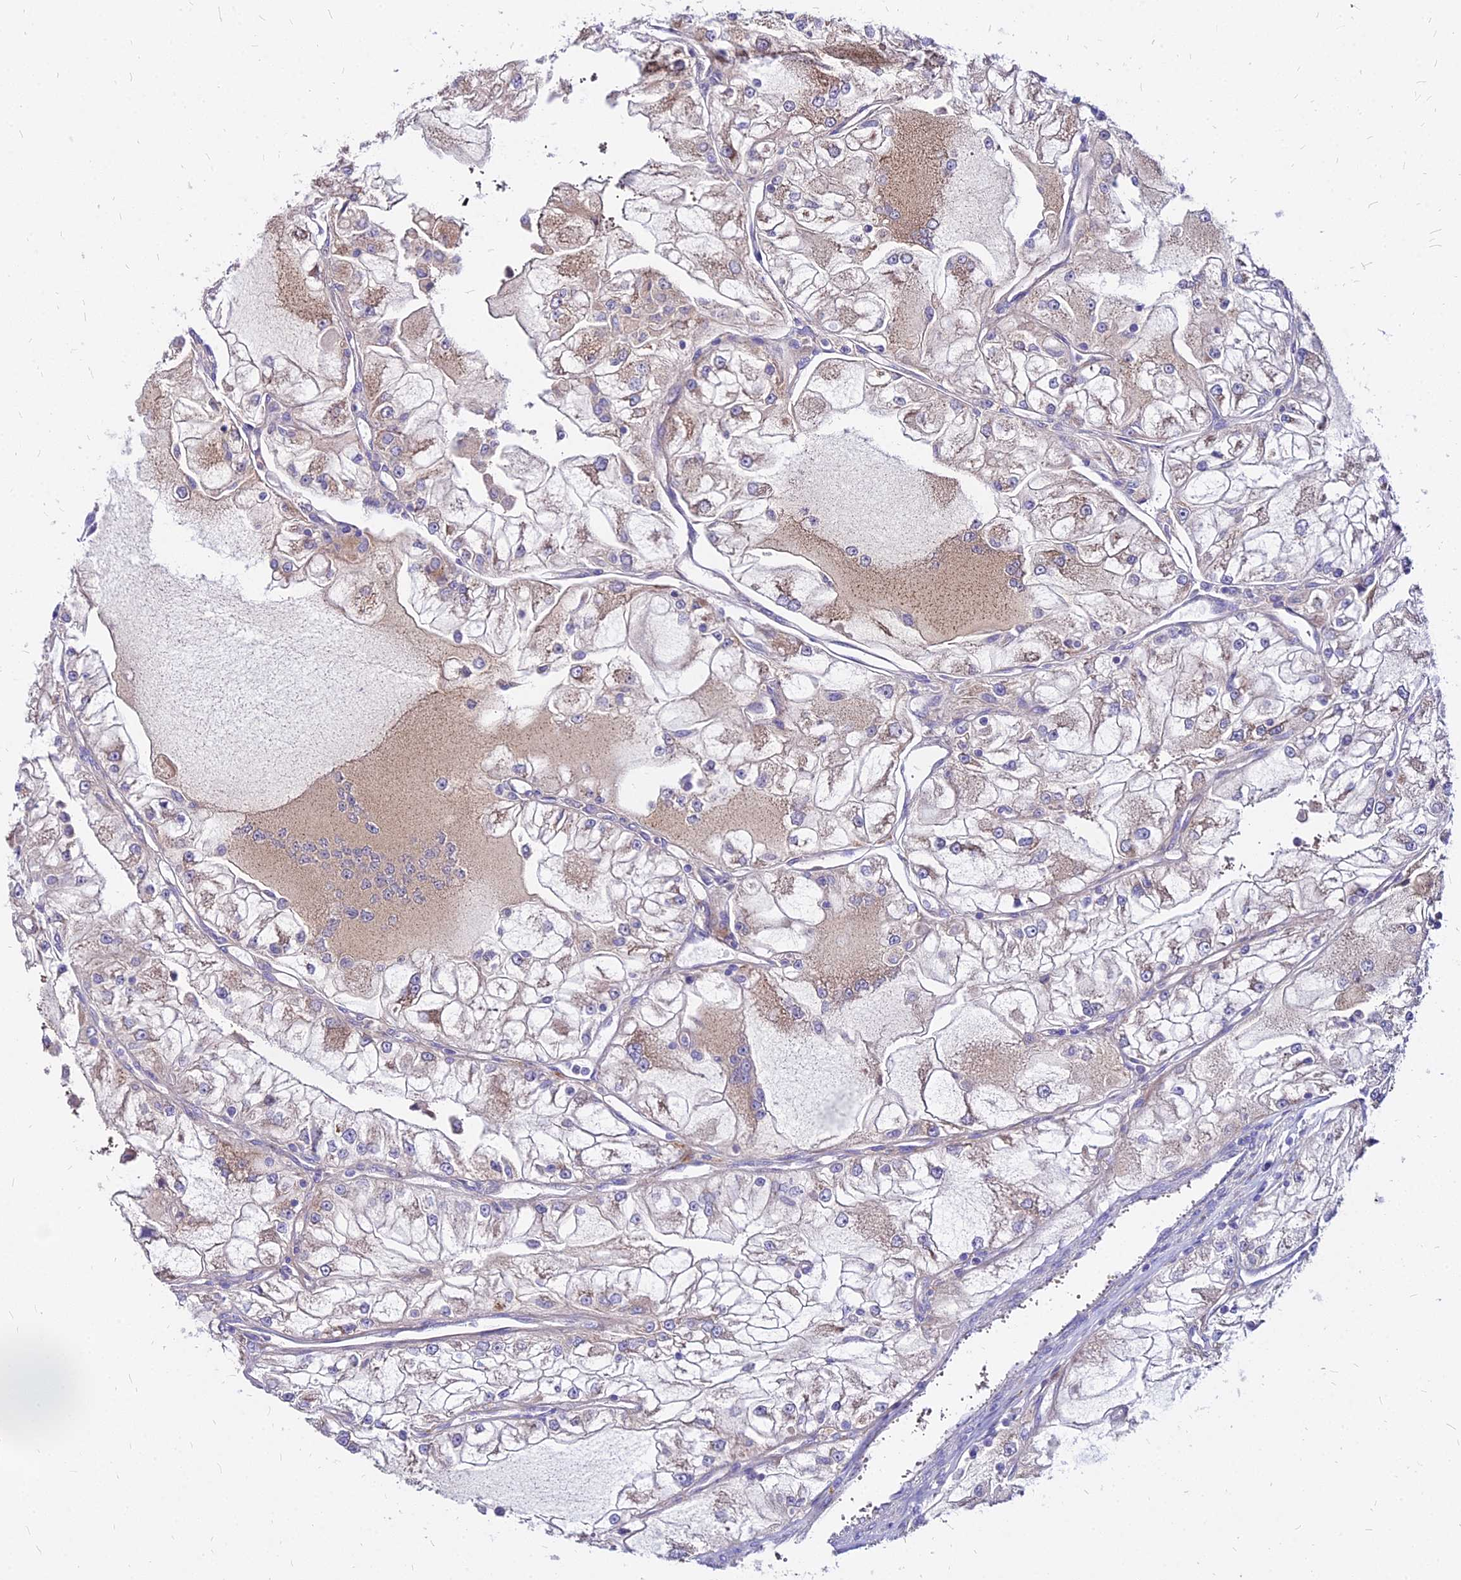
{"staining": {"intensity": "weak", "quantity": "25%-75%", "location": "cytoplasmic/membranous"}, "tissue": "renal cancer", "cell_type": "Tumor cells", "image_type": "cancer", "snomed": [{"axis": "morphology", "description": "Adenocarcinoma, NOS"}, {"axis": "topography", "description": "Kidney"}], "caption": "A brown stain highlights weak cytoplasmic/membranous positivity of a protein in human renal adenocarcinoma tumor cells.", "gene": "COMMD10", "patient": {"sex": "female", "age": 72}}